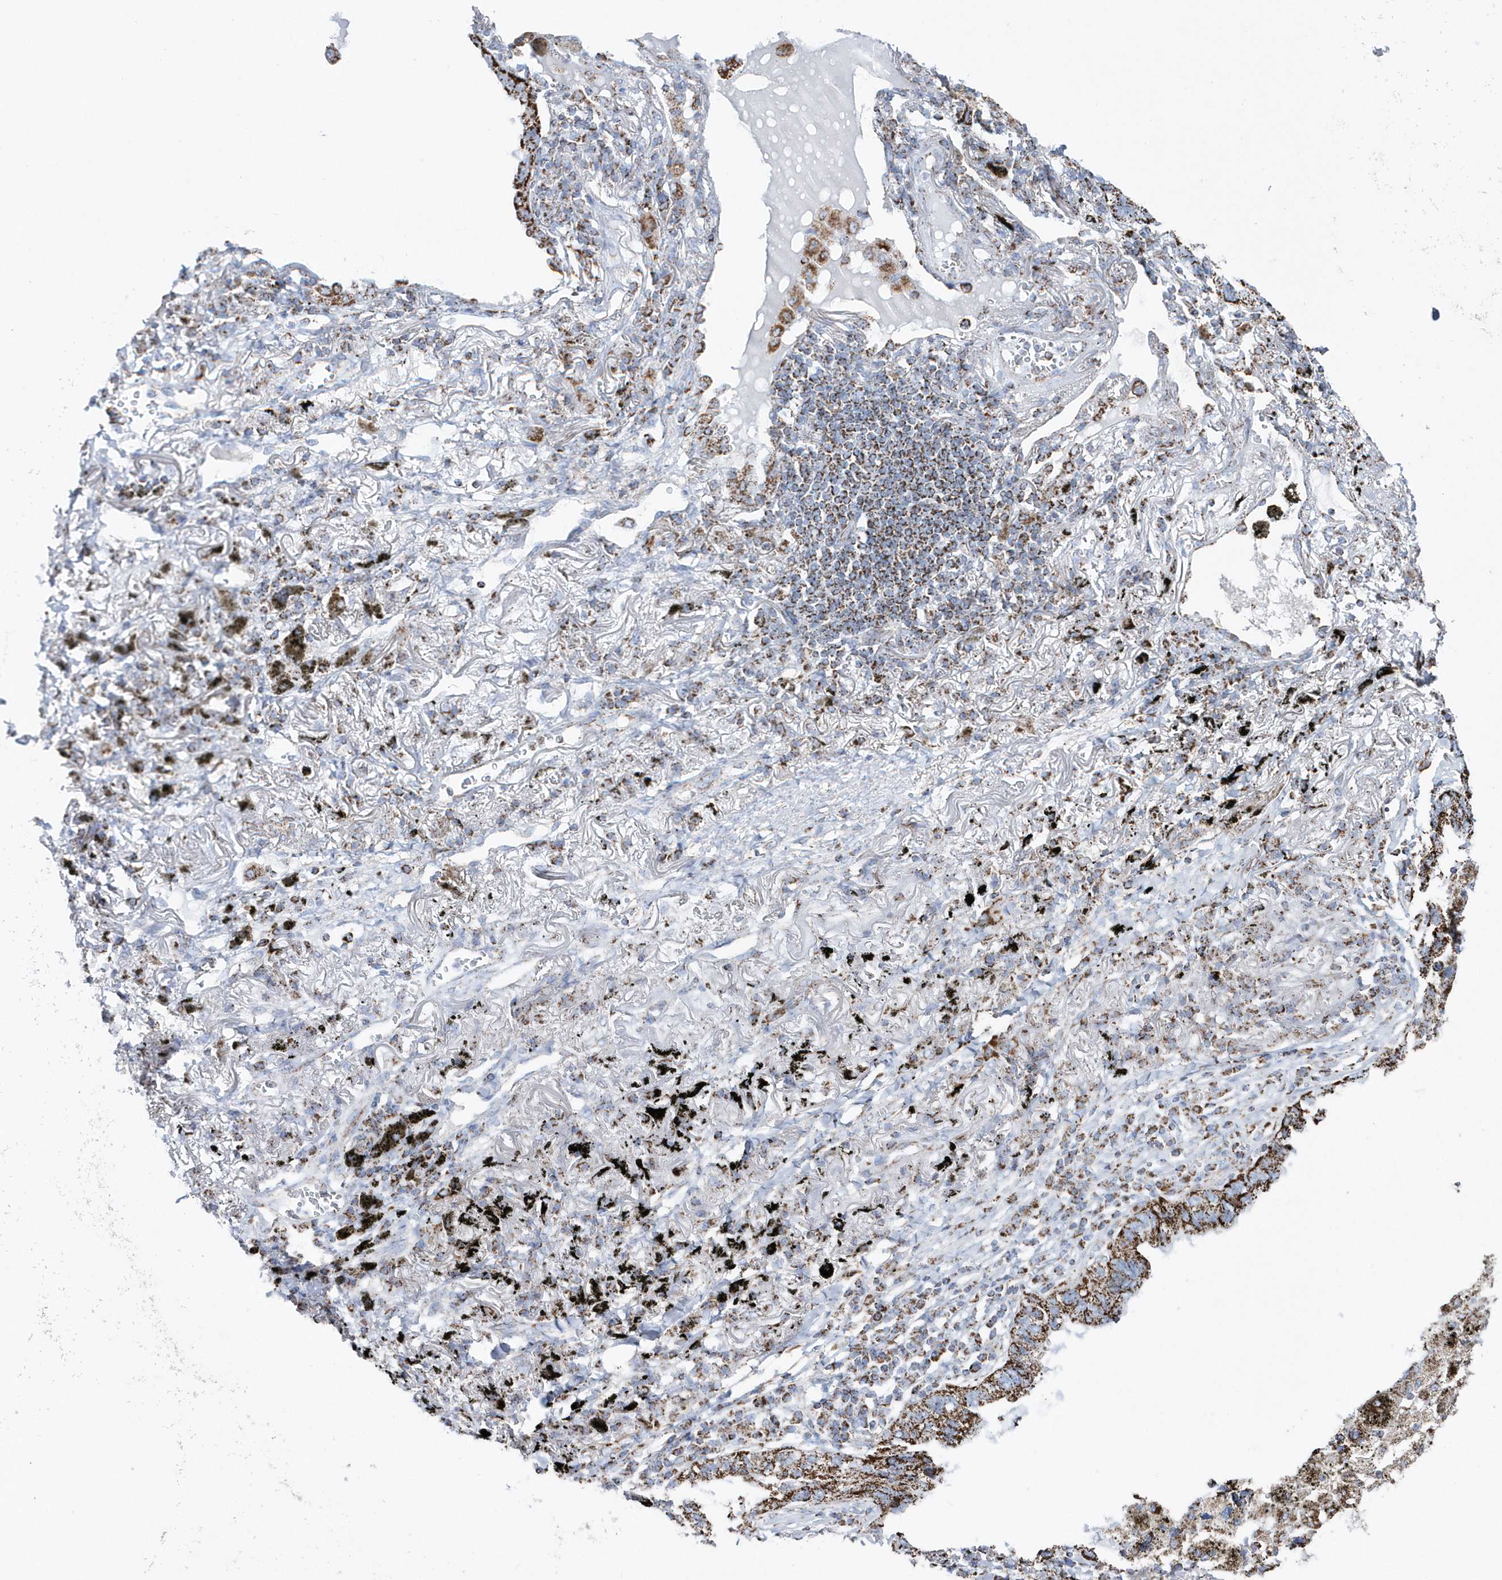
{"staining": {"intensity": "moderate", "quantity": ">75%", "location": "cytoplasmic/membranous"}, "tissue": "lung cancer", "cell_type": "Tumor cells", "image_type": "cancer", "snomed": [{"axis": "morphology", "description": "Adenocarcinoma, NOS"}, {"axis": "topography", "description": "Lung"}], "caption": "Protein positivity by immunohistochemistry (IHC) shows moderate cytoplasmic/membranous expression in about >75% of tumor cells in lung cancer (adenocarcinoma).", "gene": "TMCO6", "patient": {"sex": "male", "age": 65}}